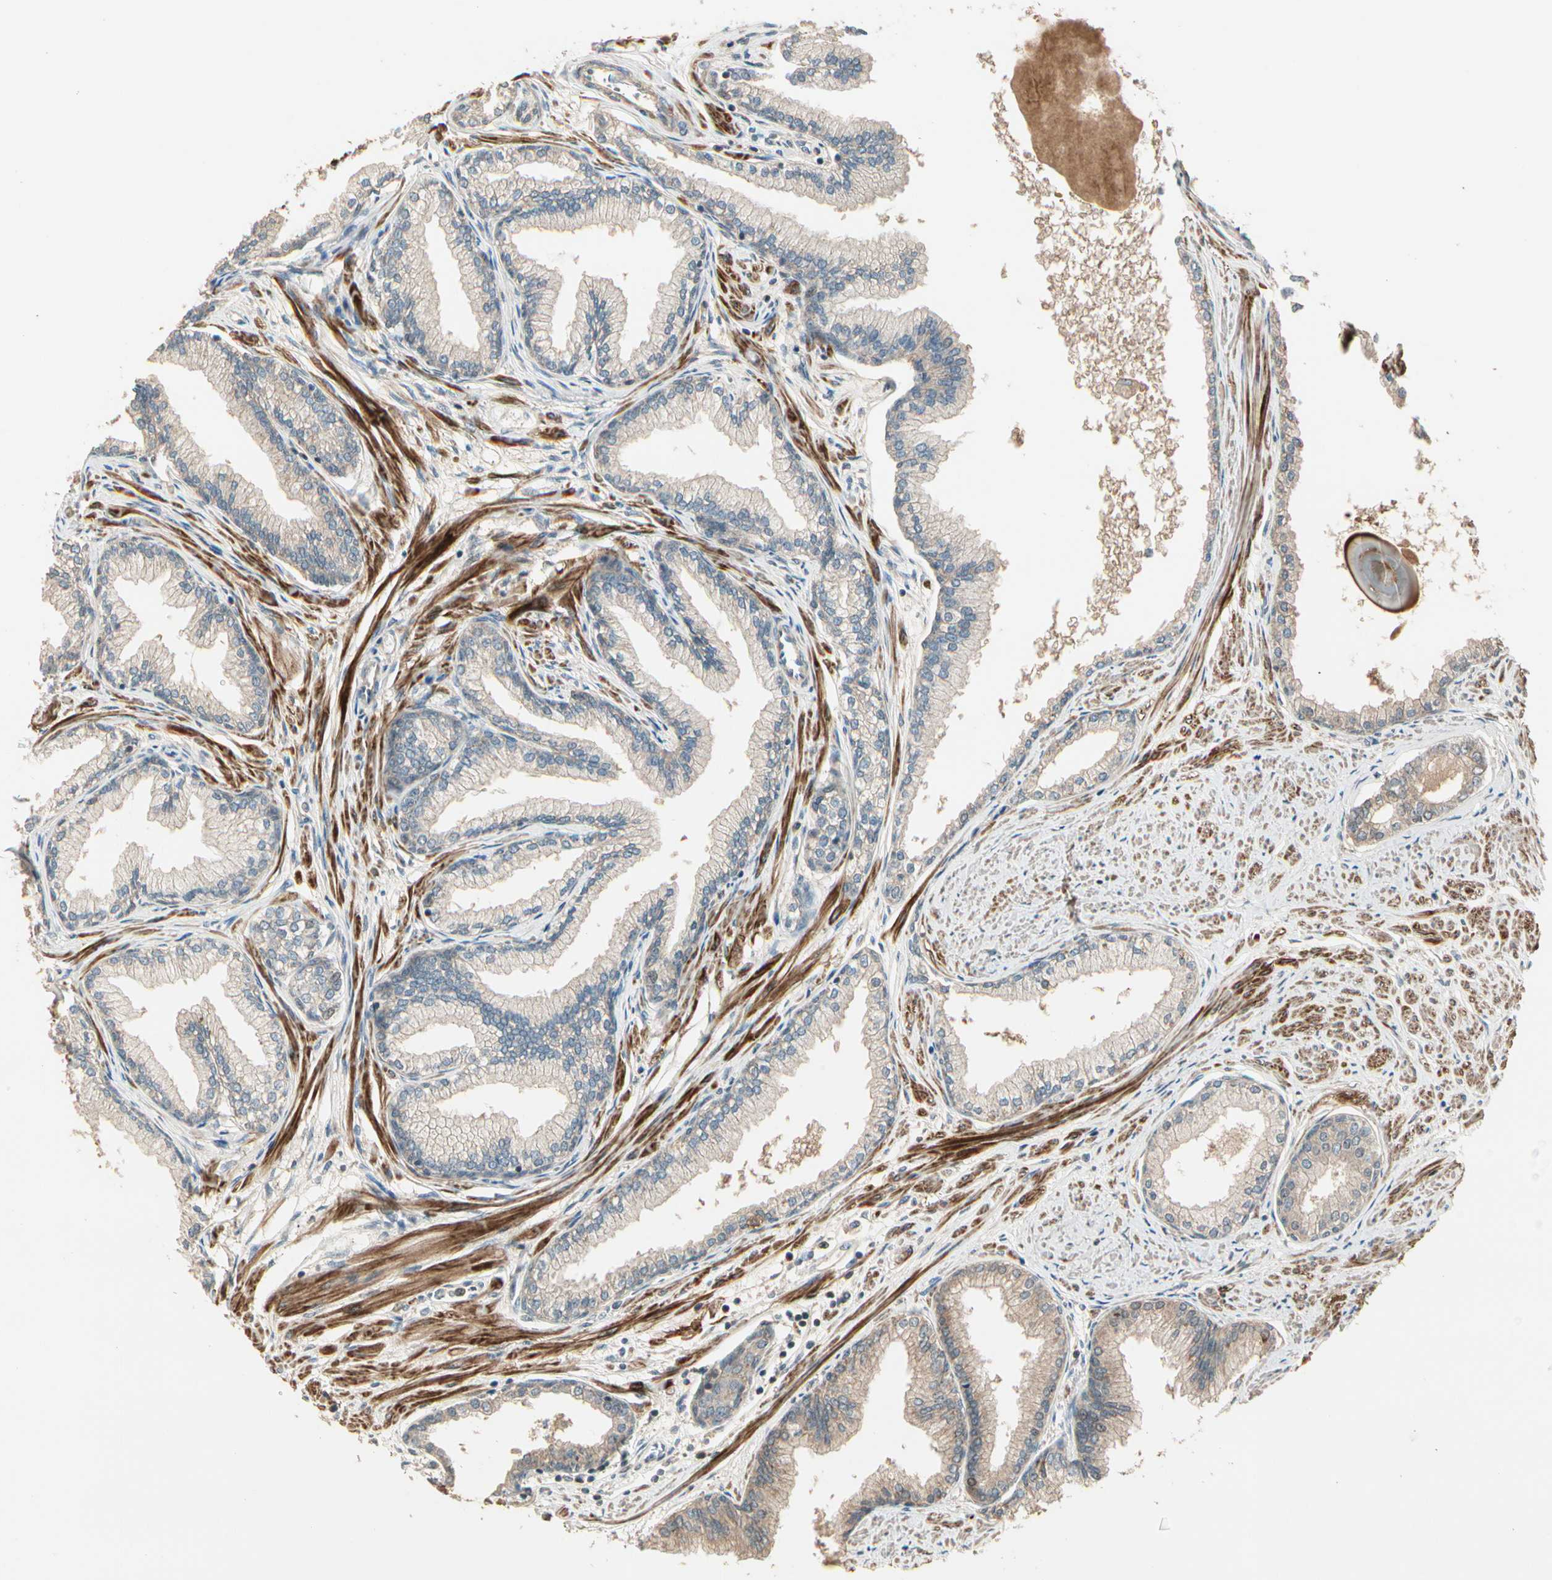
{"staining": {"intensity": "weak", "quantity": ">75%", "location": "cytoplasmic/membranous"}, "tissue": "prostate", "cell_type": "Glandular cells", "image_type": "normal", "snomed": [{"axis": "morphology", "description": "Normal tissue, NOS"}, {"axis": "topography", "description": "Prostate"}], "caption": "Protein expression analysis of normal human prostate reveals weak cytoplasmic/membranous expression in approximately >75% of glandular cells.", "gene": "ACVR1", "patient": {"sex": "male", "age": 64}}